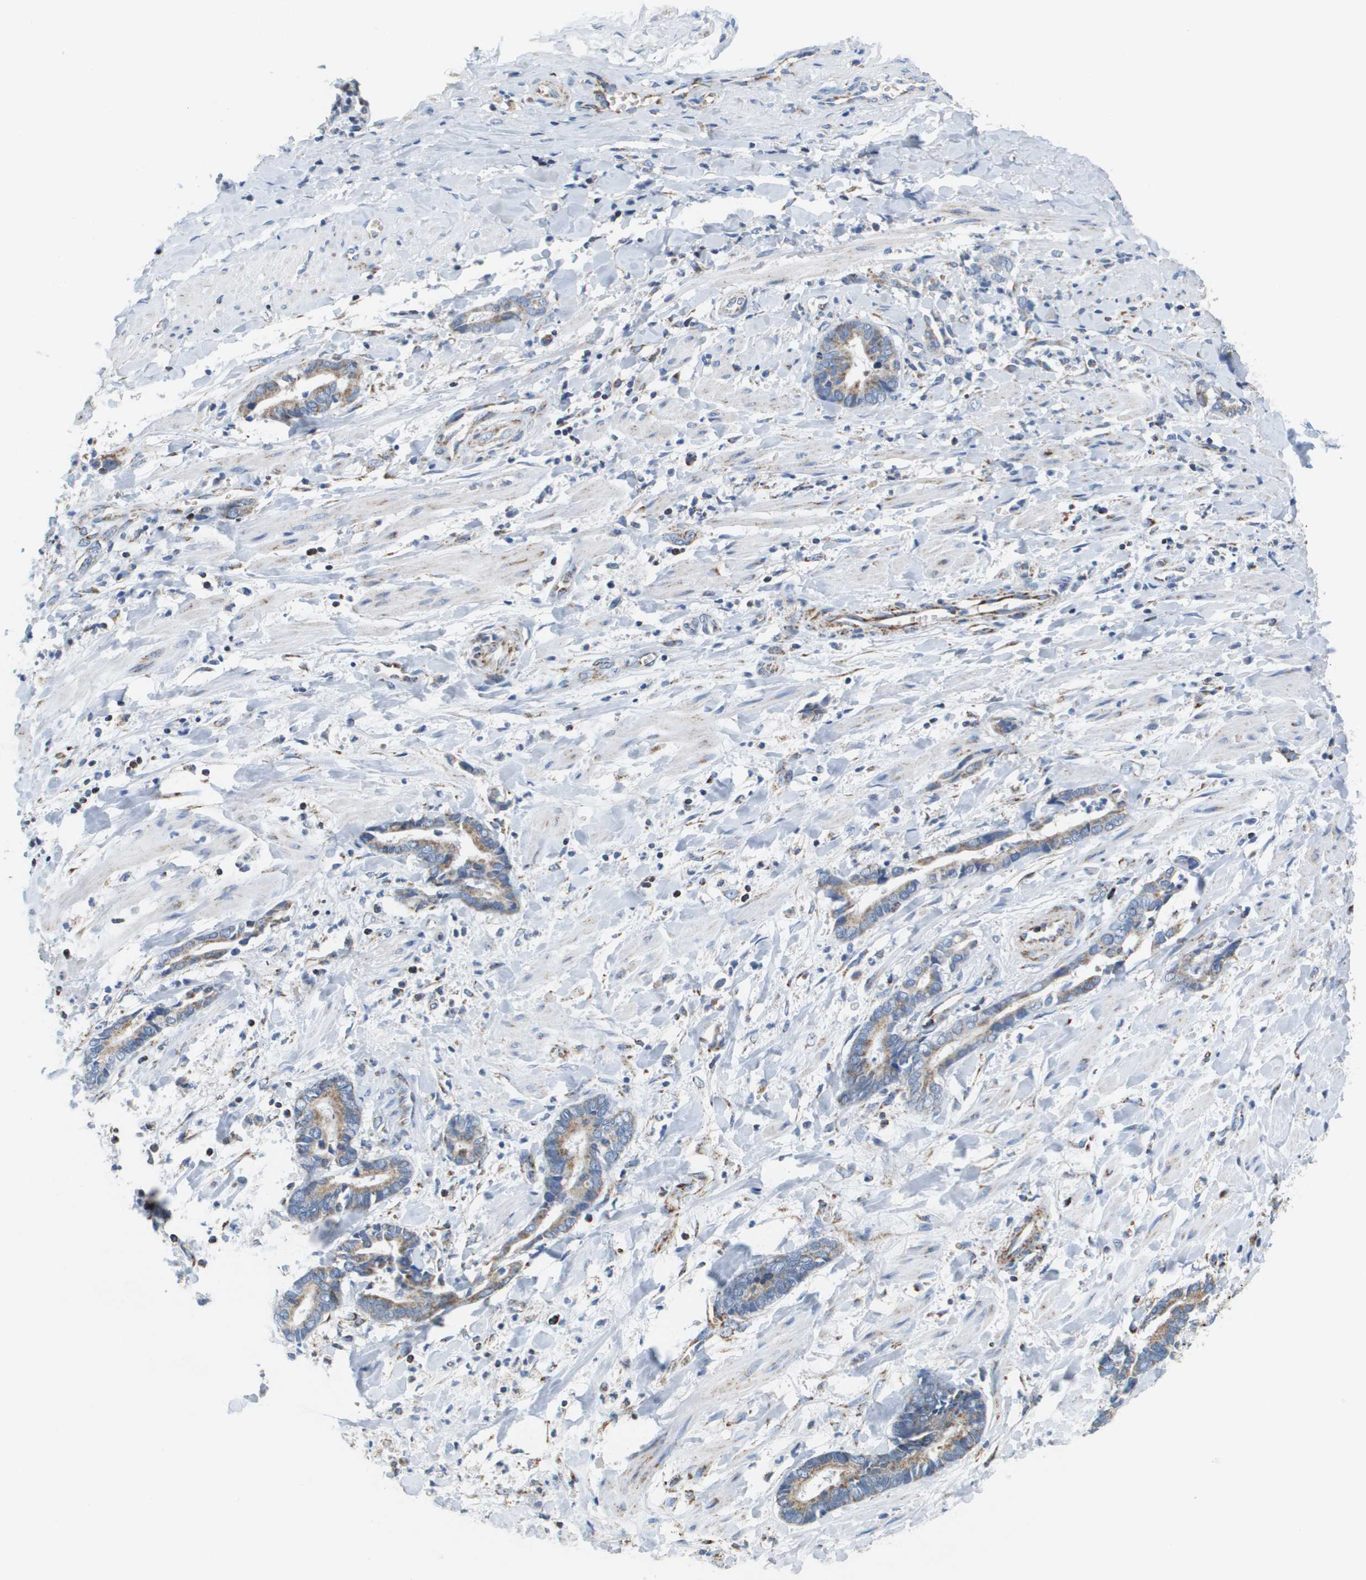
{"staining": {"intensity": "moderate", "quantity": ">75%", "location": "cytoplasmic/membranous"}, "tissue": "cervical cancer", "cell_type": "Tumor cells", "image_type": "cancer", "snomed": [{"axis": "morphology", "description": "Adenocarcinoma, NOS"}, {"axis": "topography", "description": "Cervix"}], "caption": "This is a micrograph of IHC staining of adenocarcinoma (cervical), which shows moderate positivity in the cytoplasmic/membranous of tumor cells.", "gene": "ATP5F1B", "patient": {"sex": "female", "age": 44}}